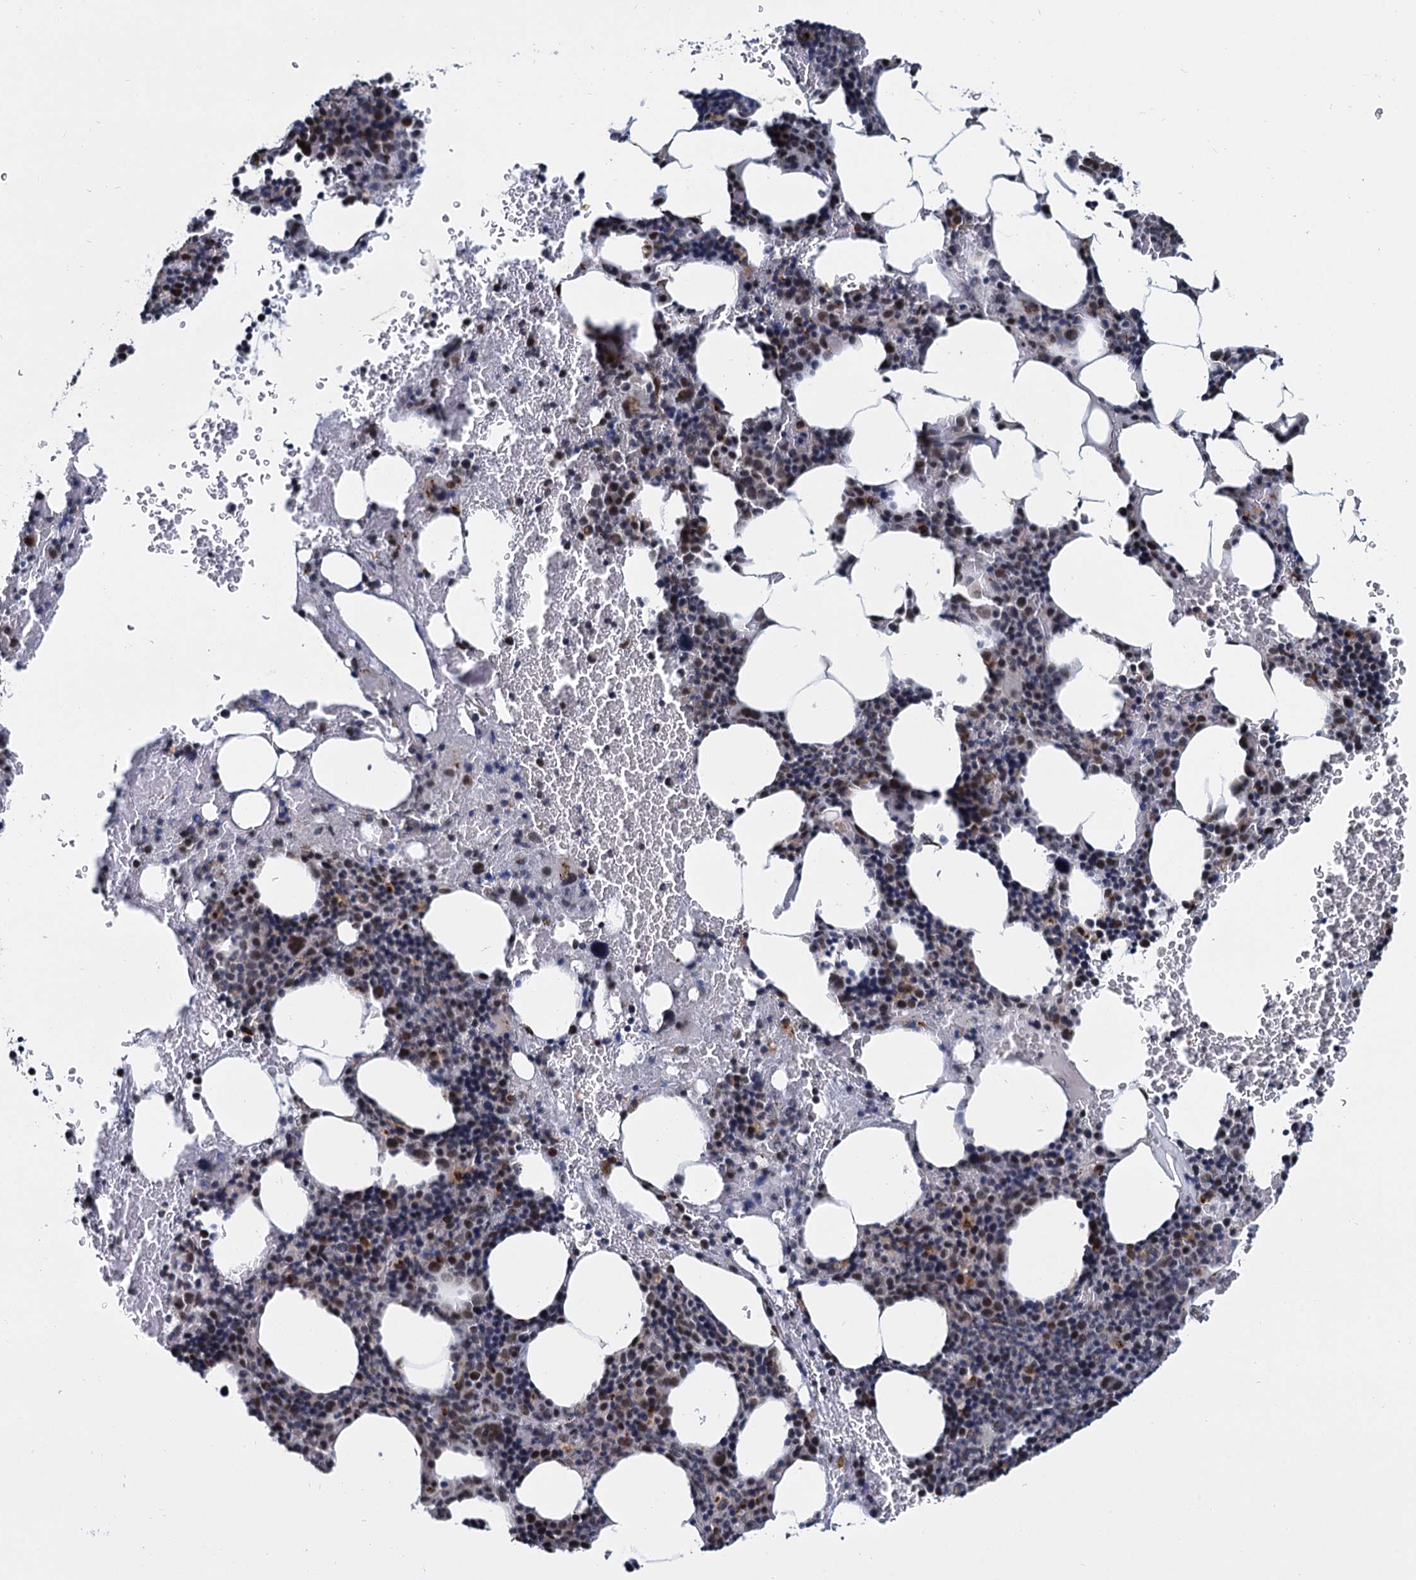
{"staining": {"intensity": "moderate", "quantity": "<25%", "location": "nuclear"}, "tissue": "bone marrow", "cell_type": "Hematopoietic cells", "image_type": "normal", "snomed": [{"axis": "morphology", "description": "Normal tissue, NOS"}, {"axis": "topography", "description": "Bone marrow"}], "caption": "Immunohistochemical staining of benign bone marrow displays low levels of moderate nuclear staining in about <25% of hematopoietic cells.", "gene": "RPRD1A", "patient": {"sex": "female", "age": 77}}